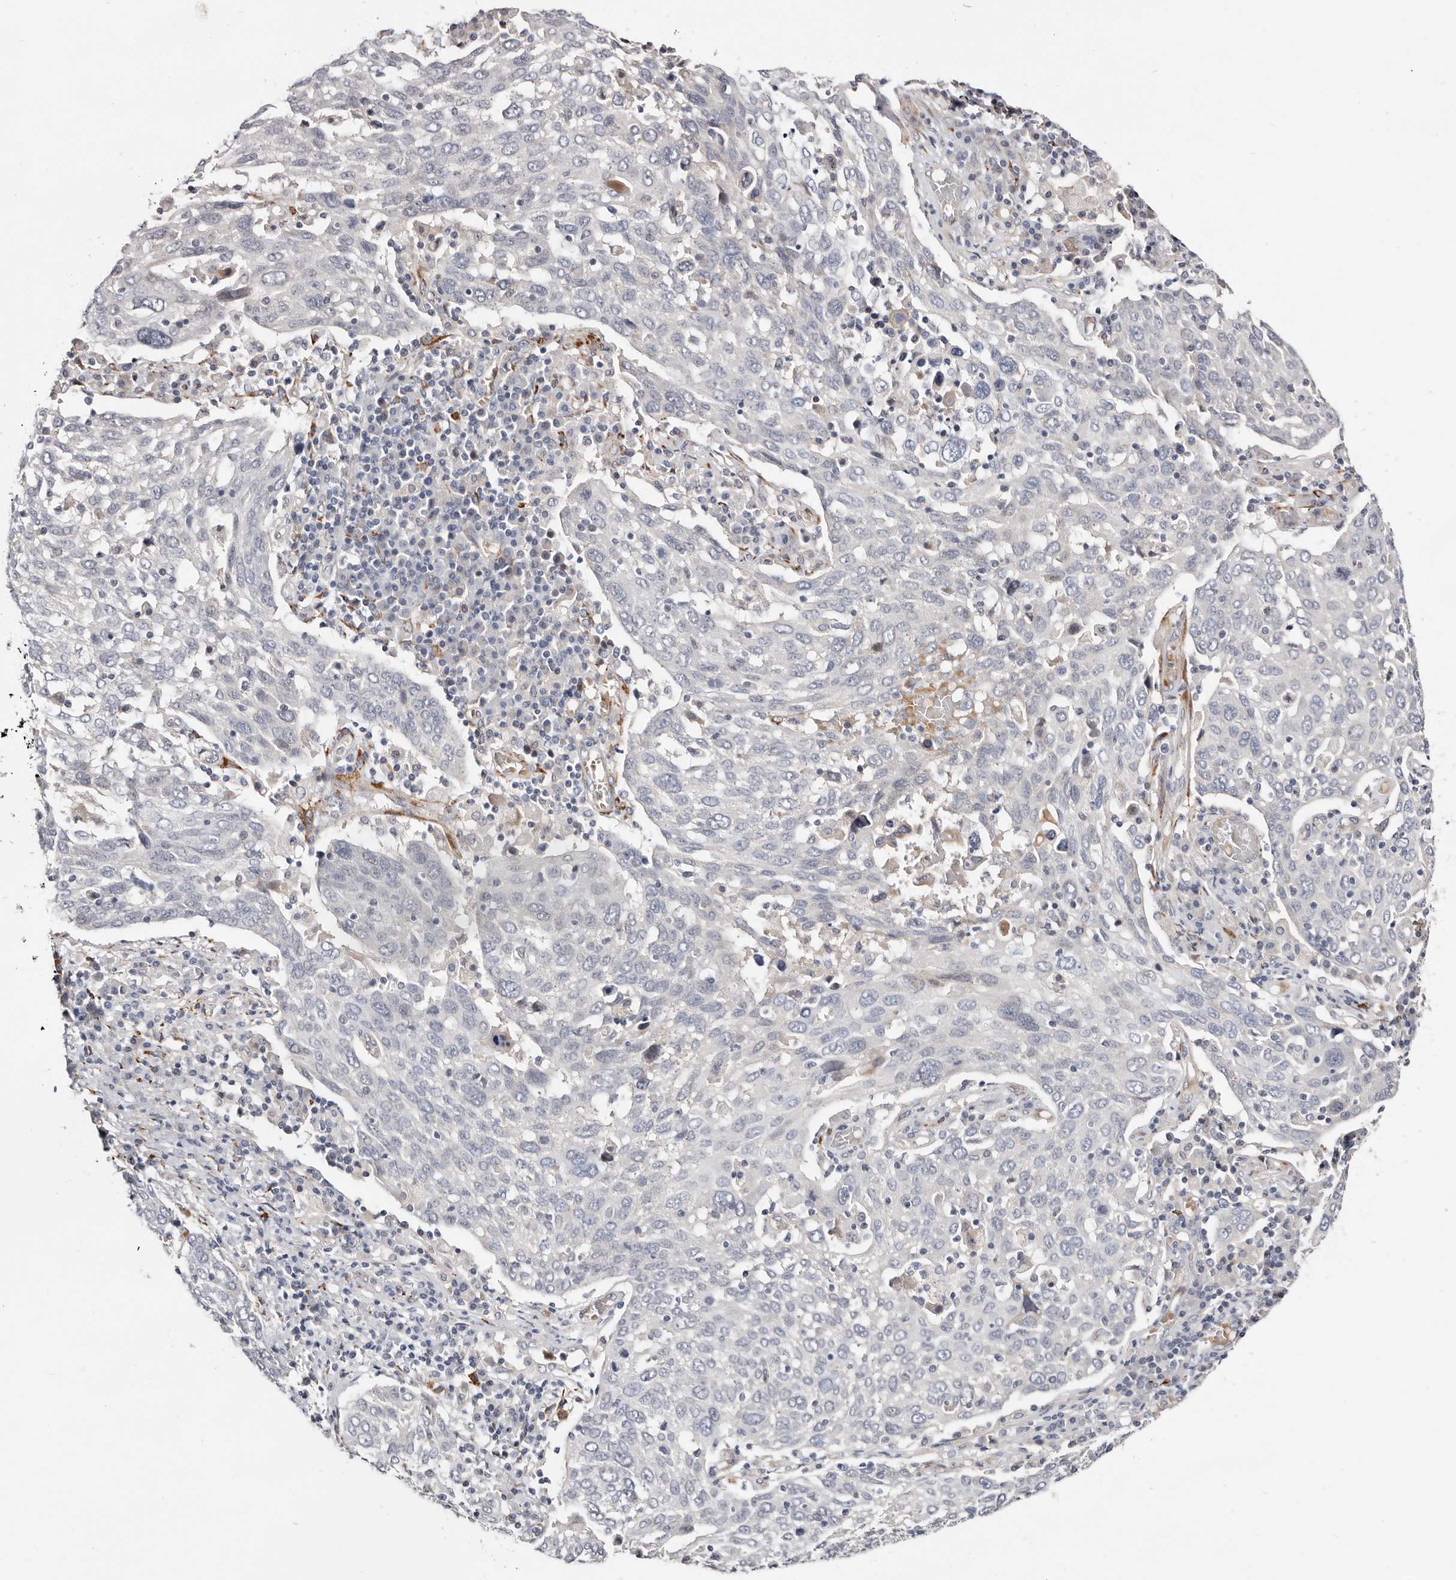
{"staining": {"intensity": "negative", "quantity": "none", "location": "none"}, "tissue": "lung cancer", "cell_type": "Tumor cells", "image_type": "cancer", "snomed": [{"axis": "morphology", "description": "Squamous cell carcinoma, NOS"}, {"axis": "topography", "description": "Lung"}], "caption": "A high-resolution photomicrograph shows immunohistochemistry (IHC) staining of lung cancer (squamous cell carcinoma), which demonstrates no significant positivity in tumor cells.", "gene": "USH1C", "patient": {"sex": "male", "age": 65}}